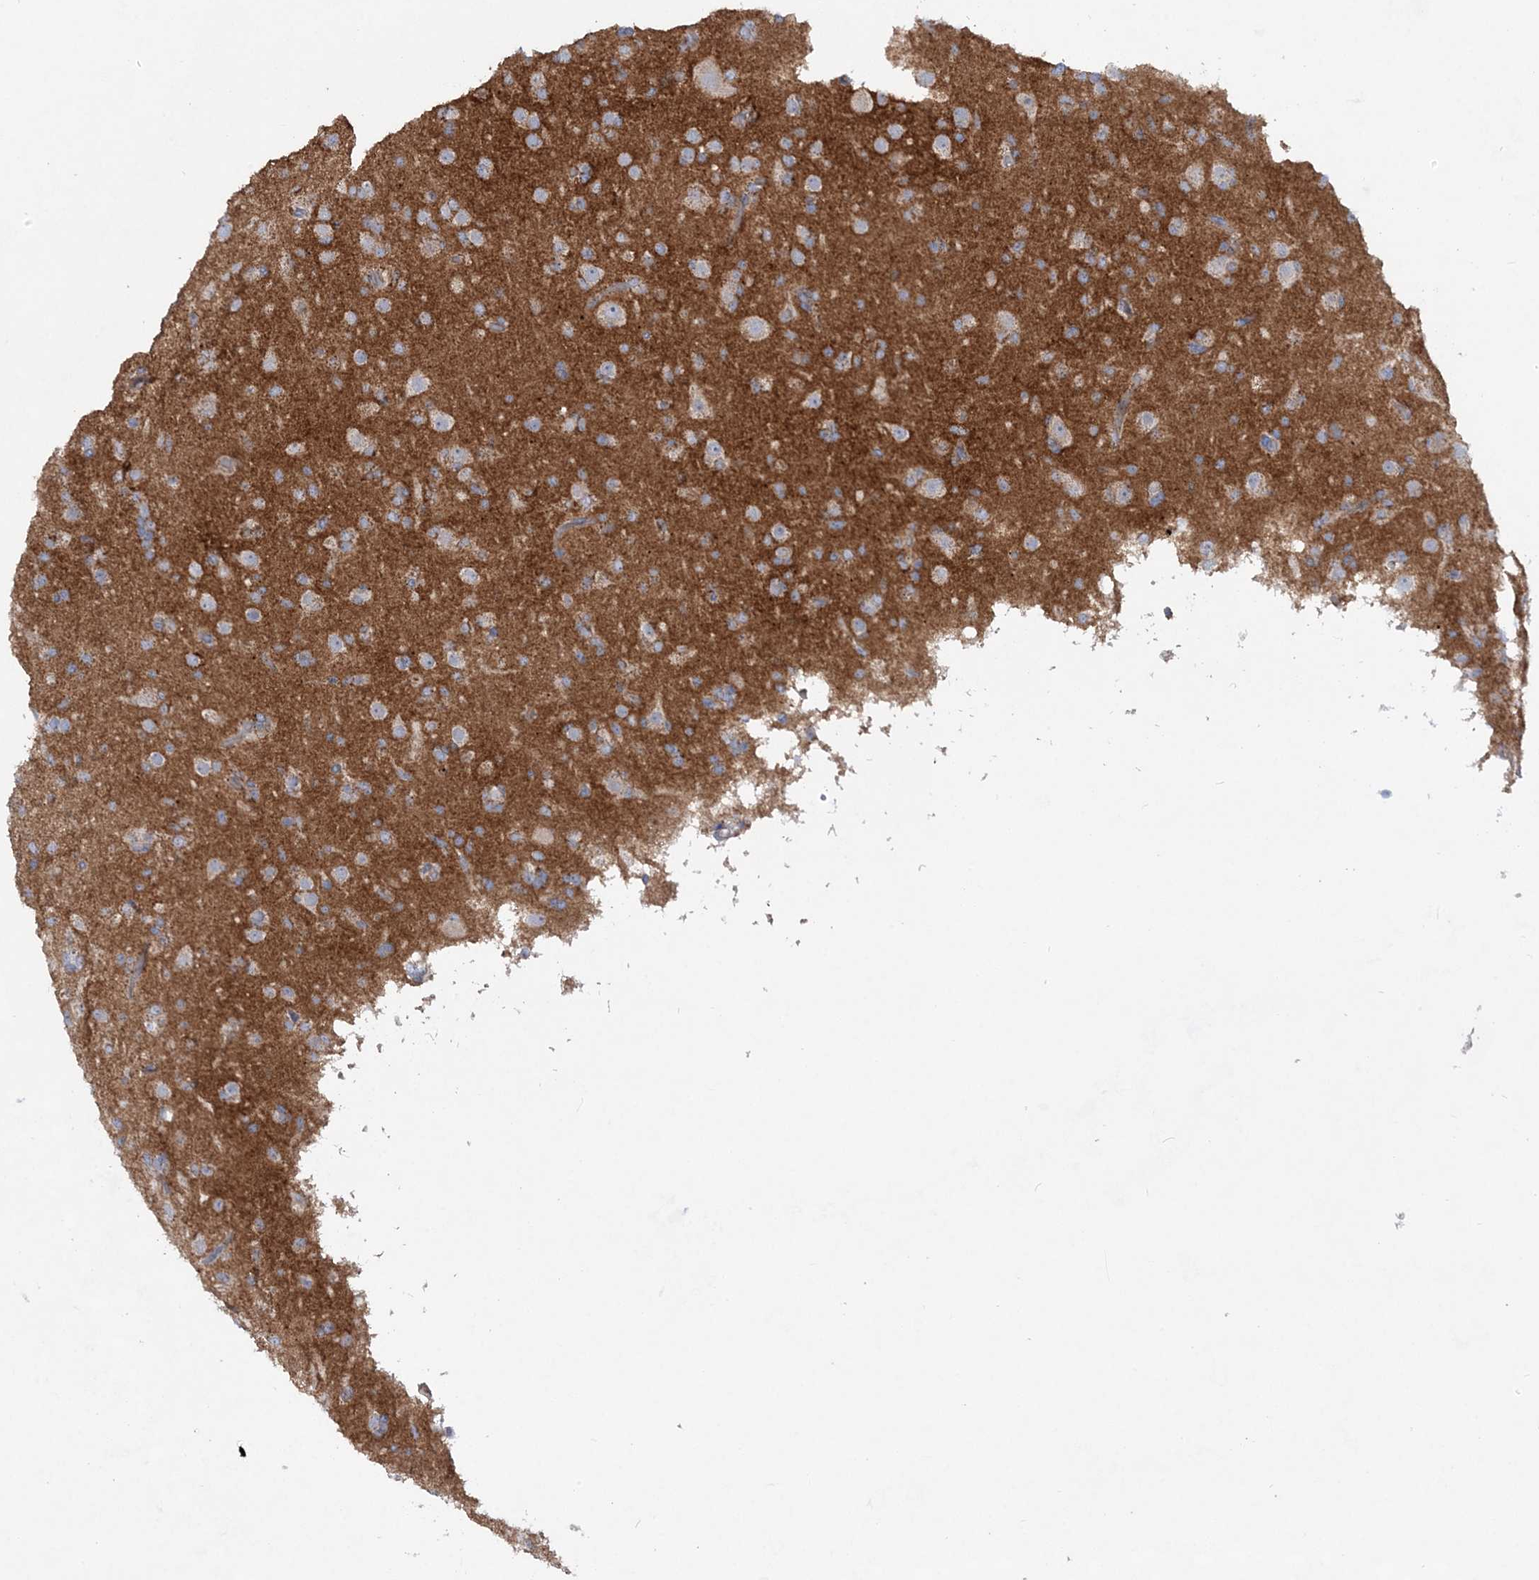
{"staining": {"intensity": "moderate", "quantity": "<25%", "location": "cytoplasmic/membranous"}, "tissue": "glioma", "cell_type": "Tumor cells", "image_type": "cancer", "snomed": [{"axis": "morphology", "description": "Glioma, malignant, Low grade"}, {"axis": "topography", "description": "Brain"}], "caption": "Immunohistochemical staining of glioma reveals low levels of moderate cytoplasmic/membranous staining in approximately <25% of tumor cells.", "gene": "TRAPPC13", "patient": {"sex": "male", "age": 65}}